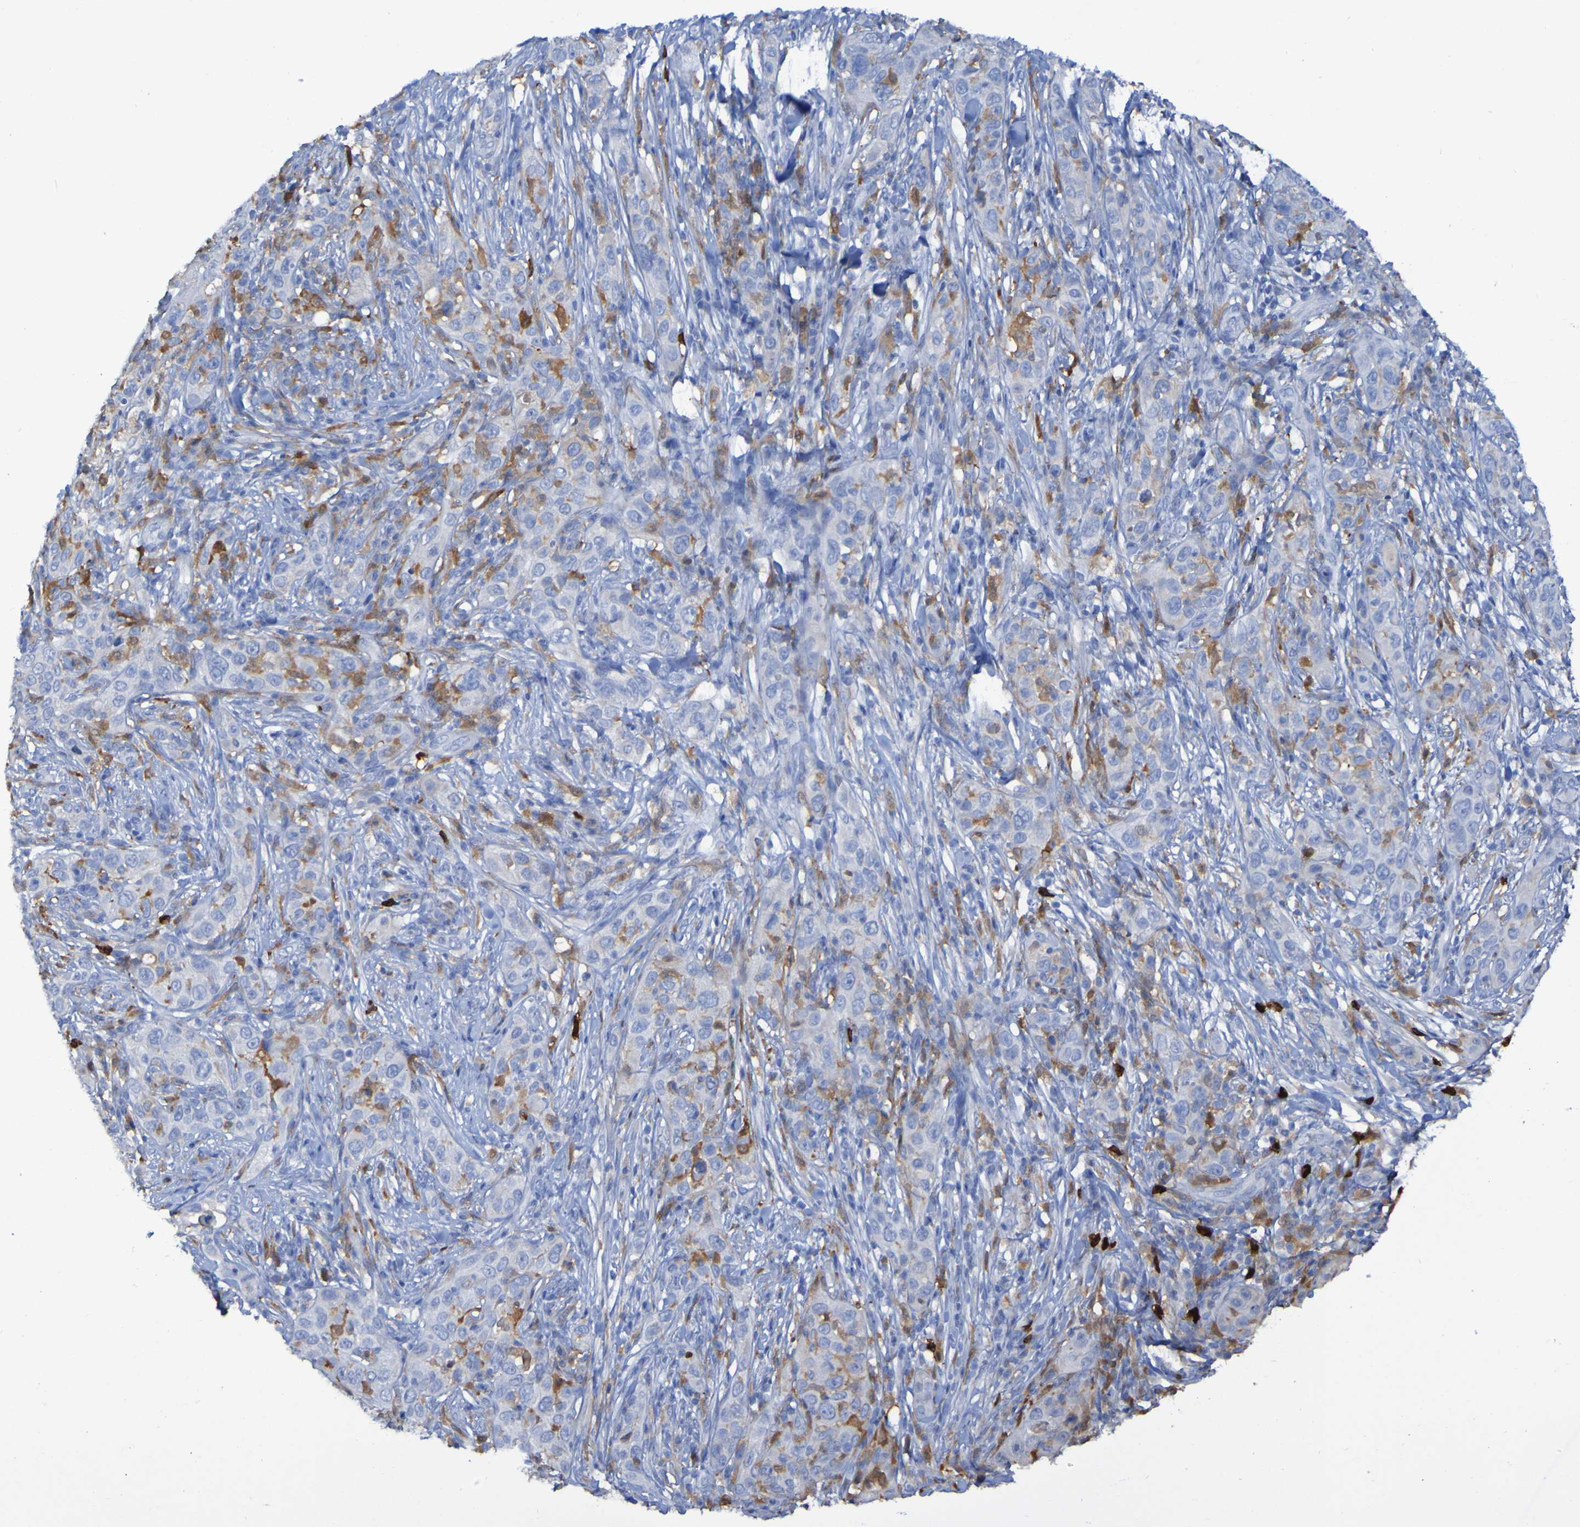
{"staining": {"intensity": "moderate", "quantity": "25%-75%", "location": "cytoplasmic/membranous"}, "tissue": "skin cancer", "cell_type": "Tumor cells", "image_type": "cancer", "snomed": [{"axis": "morphology", "description": "Squamous cell carcinoma, NOS"}, {"axis": "topography", "description": "Skin"}], "caption": "A medium amount of moderate cytoplasmic/membranous positivity is appreciated in approximately 25%-75% of tumor cells in skin cancer (squamous cell carcinoma) tissue.", "gene": "MPPE1", "patient": {"sex": "female", "age": 88}}